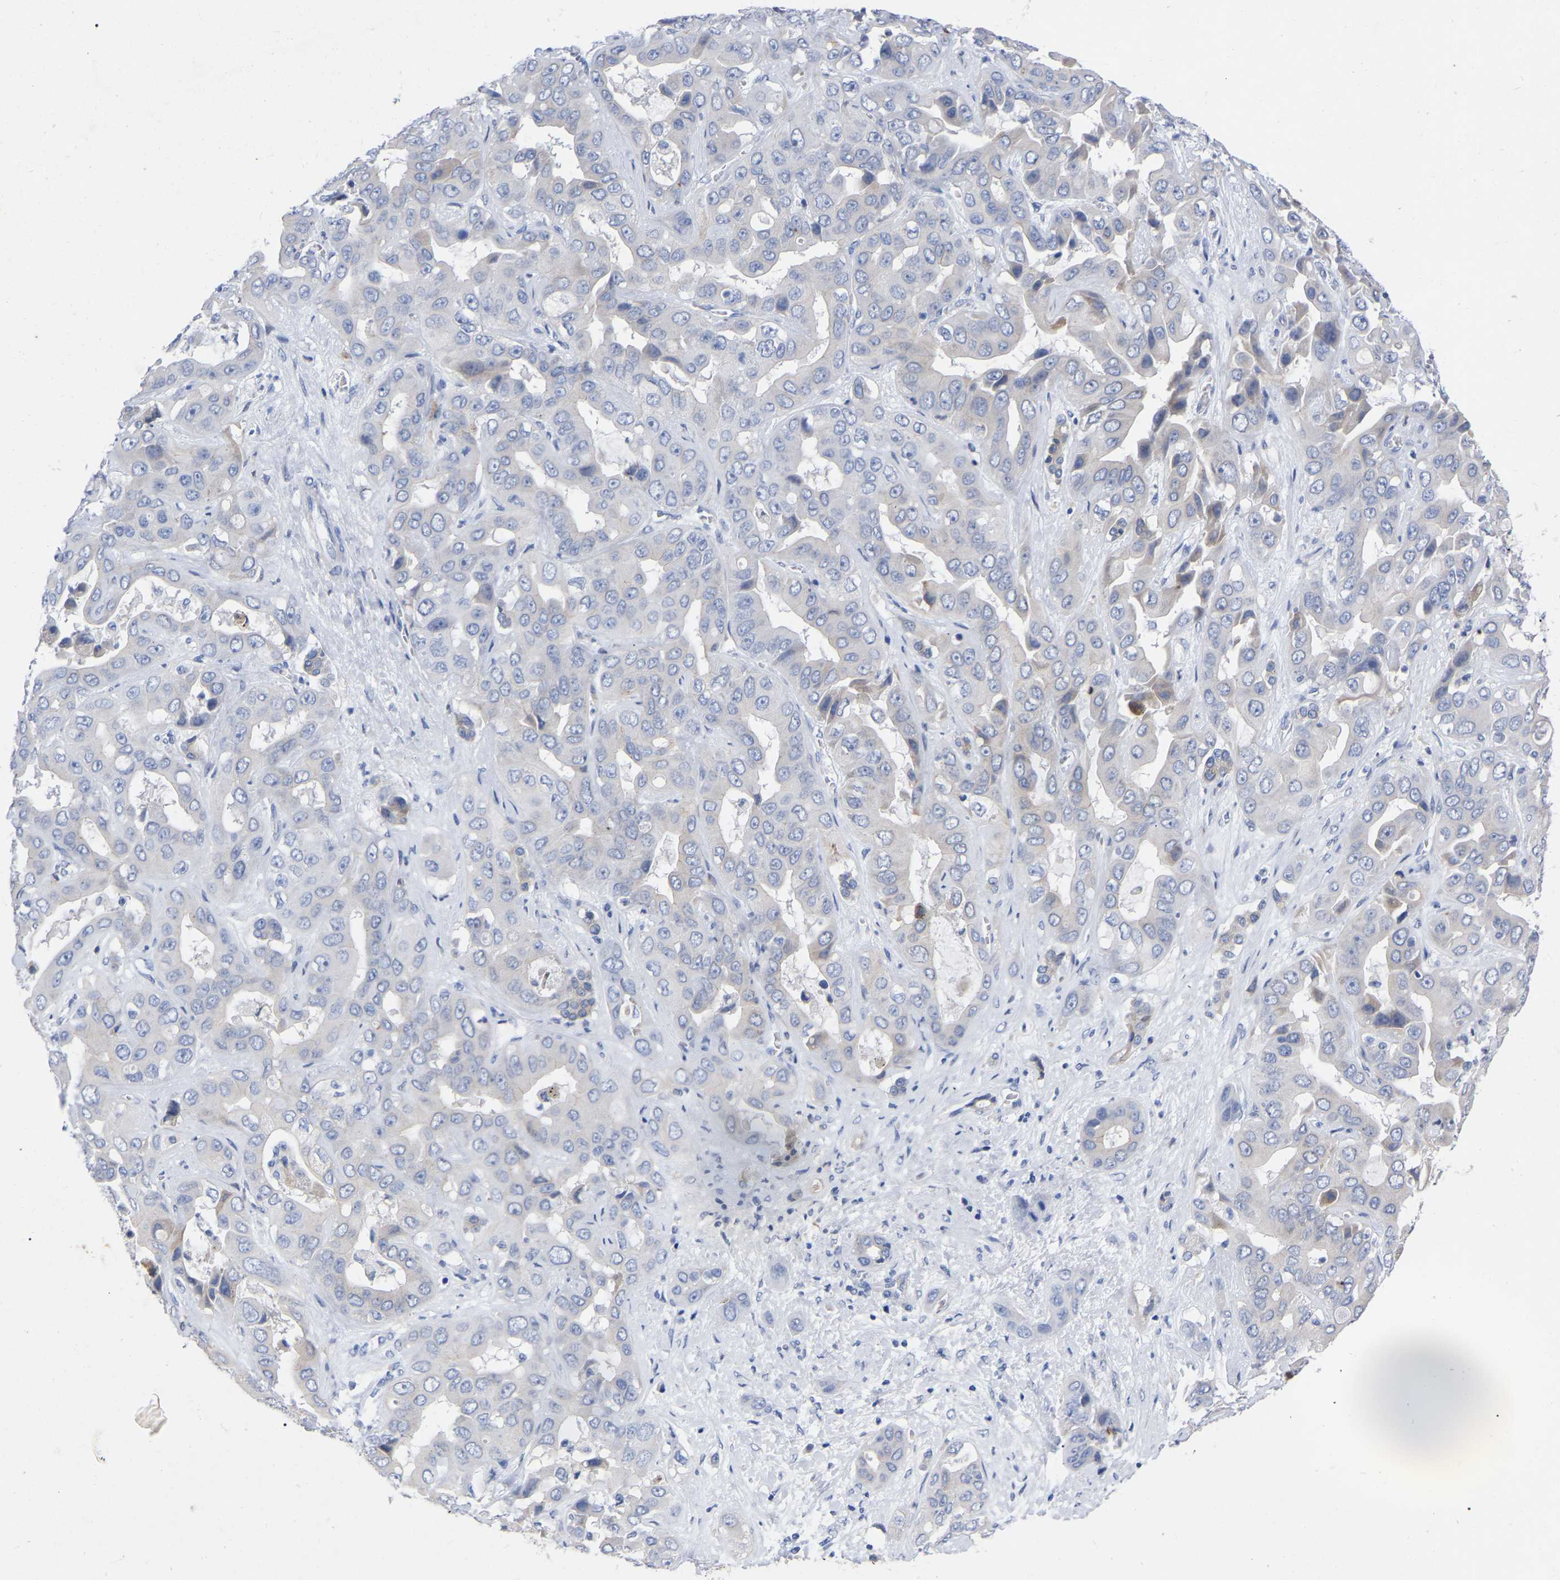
{"staining": {"intensity": "negative", "quantity": "none", "location": "none"}, "tissue": "liver cancer", "cell_type": "Tumor cells", "image_type": "cancer", "snomed": [{"axis": "morphology", "description": "Cholangiocarcinoma"}, {"axis": "topography", "description": "Liver"}], "caption": "This is a micrograph of immunohistochemistry staining of cholangiocarcinoma (liver), which shows no staining in tumor cells.", "gene": "STRIP2", "patient": {"sex": "female", "age": 52}}